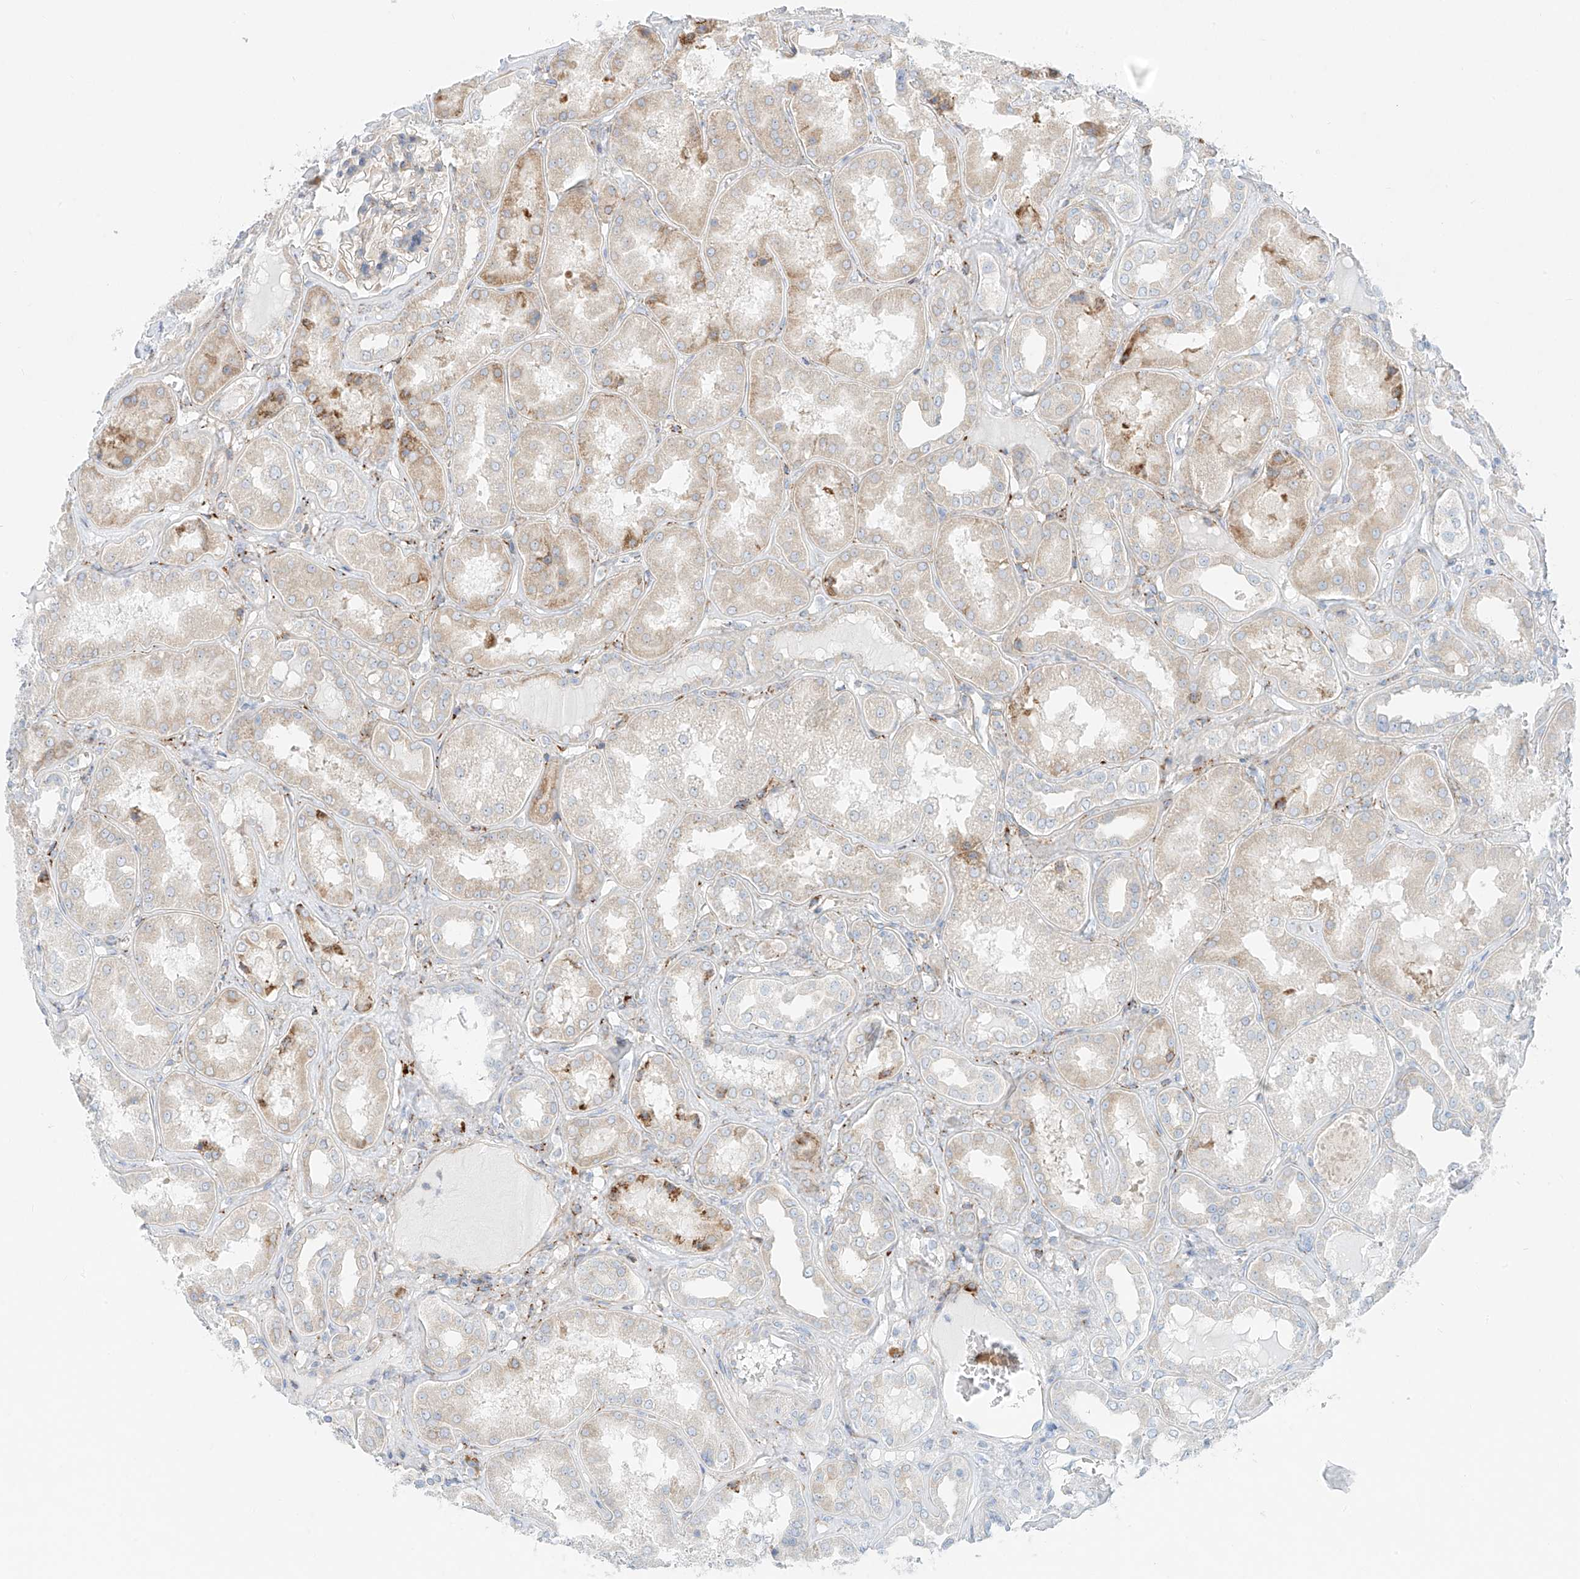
{"staining": {"intensity": "weak", "quantity": "25%-75%", "location": "cytoplasmic/membranous"}, "tissue": "kidney", "cell_type": "Cells in glomeruli", "image_type": "normal", "snomed": [{"axis": "morphology", "description": "Normal tissue, NOS"}, {"axis": "topography", "description": "Kidney"}], "caption": "Brown immunohistochemical staining in benign kidney shows weak cytoplasmic/membranous staining in about 25%-75% of cells in glomeruli. (DAB (3,3'-diaminobenzidine) IHC with brightfield microscopy, high magnification).", "gene": "EIPR1", "patient": {"sex": "female", "age": 56}}